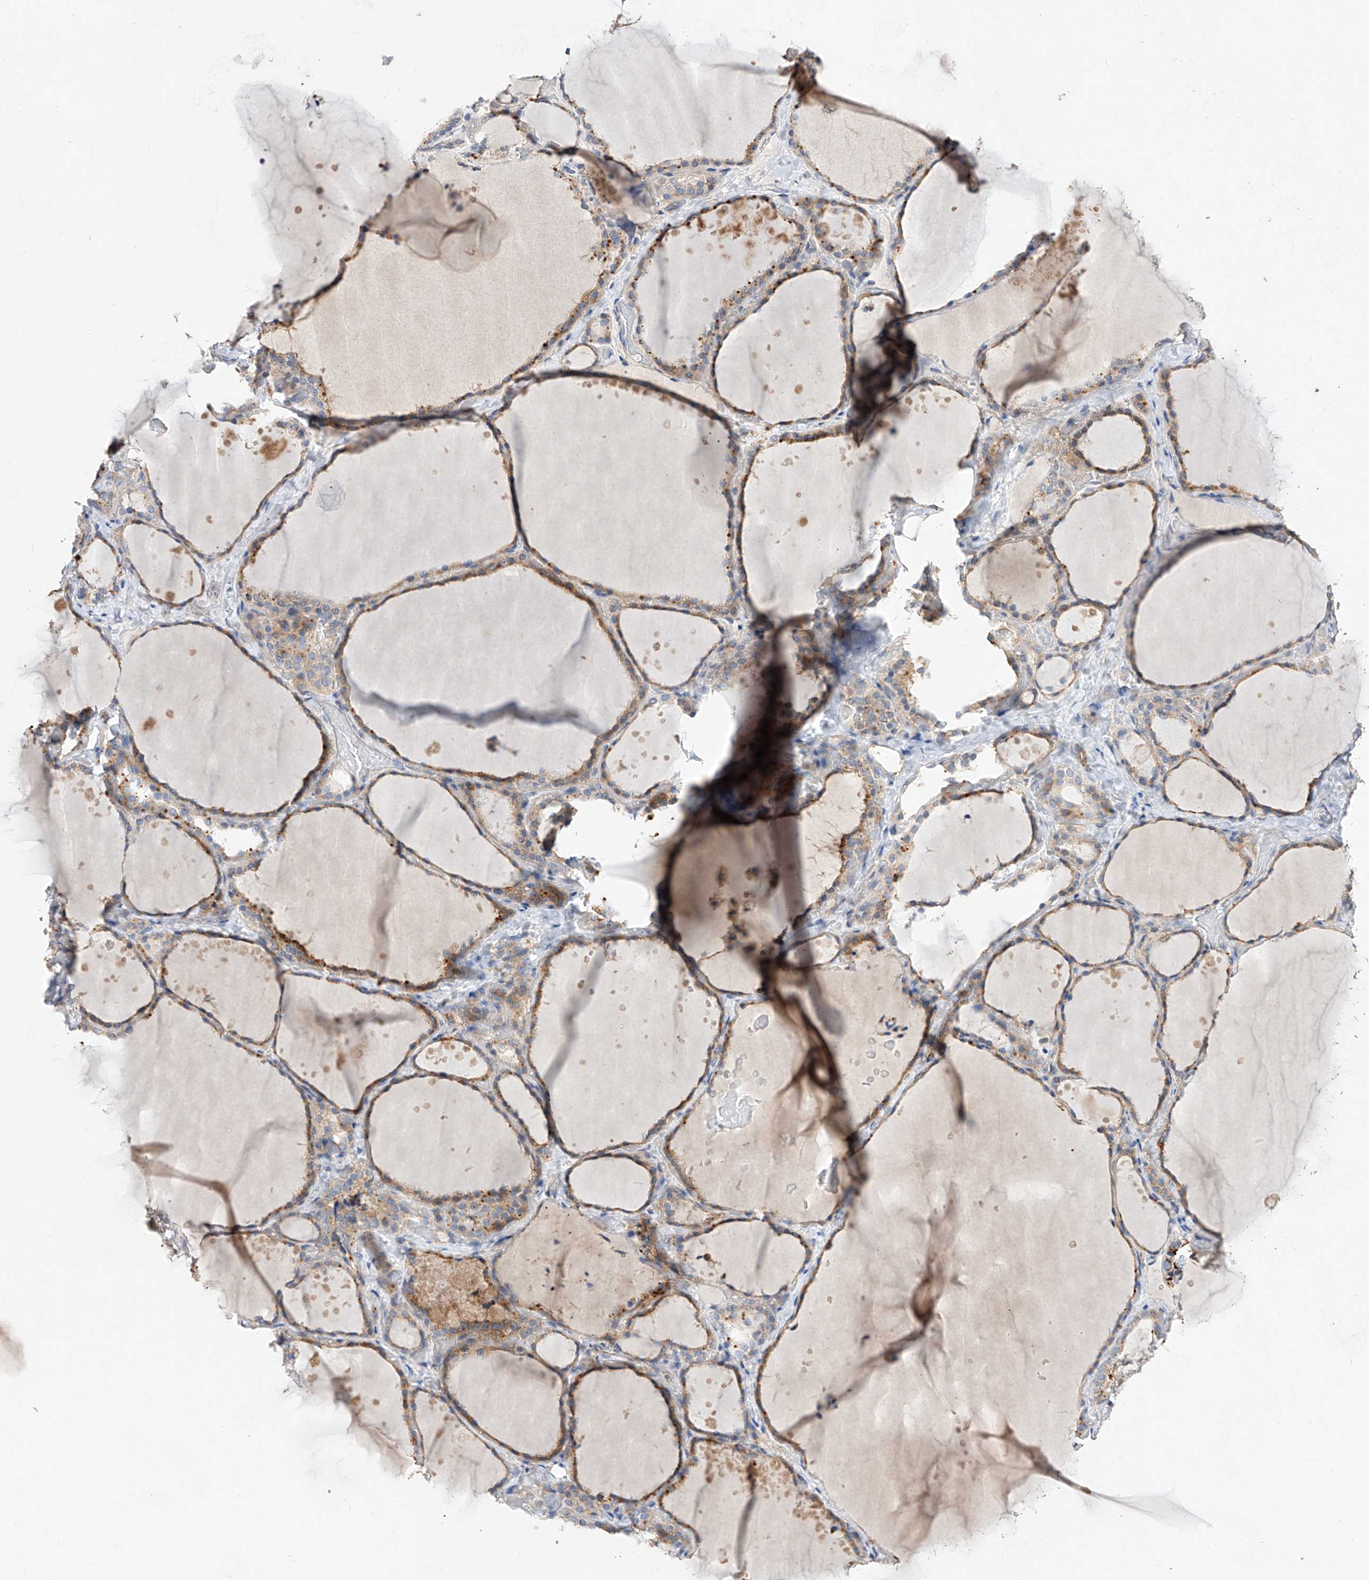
{"staining": {"intensity": "moderate", "quantity": "25%-75%", "location": "cytoplasmic/membranous"}, "tissue": "thyroid gland", "cell_type": "Glandular cells", "image_type": "normal", "snomed": [{"axis": "morphology", "description": "Normal tissue, NOS"}, {"axis": "topography", "description": "Thyroid gland"}], "caption": "Immunohistochemical staining of normal thyroid gland displays medium levels of moderate cytoplasmic/membranous expression in approximately 25%-75% of glandular cells. (DAB (3,3'-diaminobenzidine) IHC with brightfield microscopy, high magnification).", "gene": "AMD1", "patient": {"sex": "female", "age": 44}}